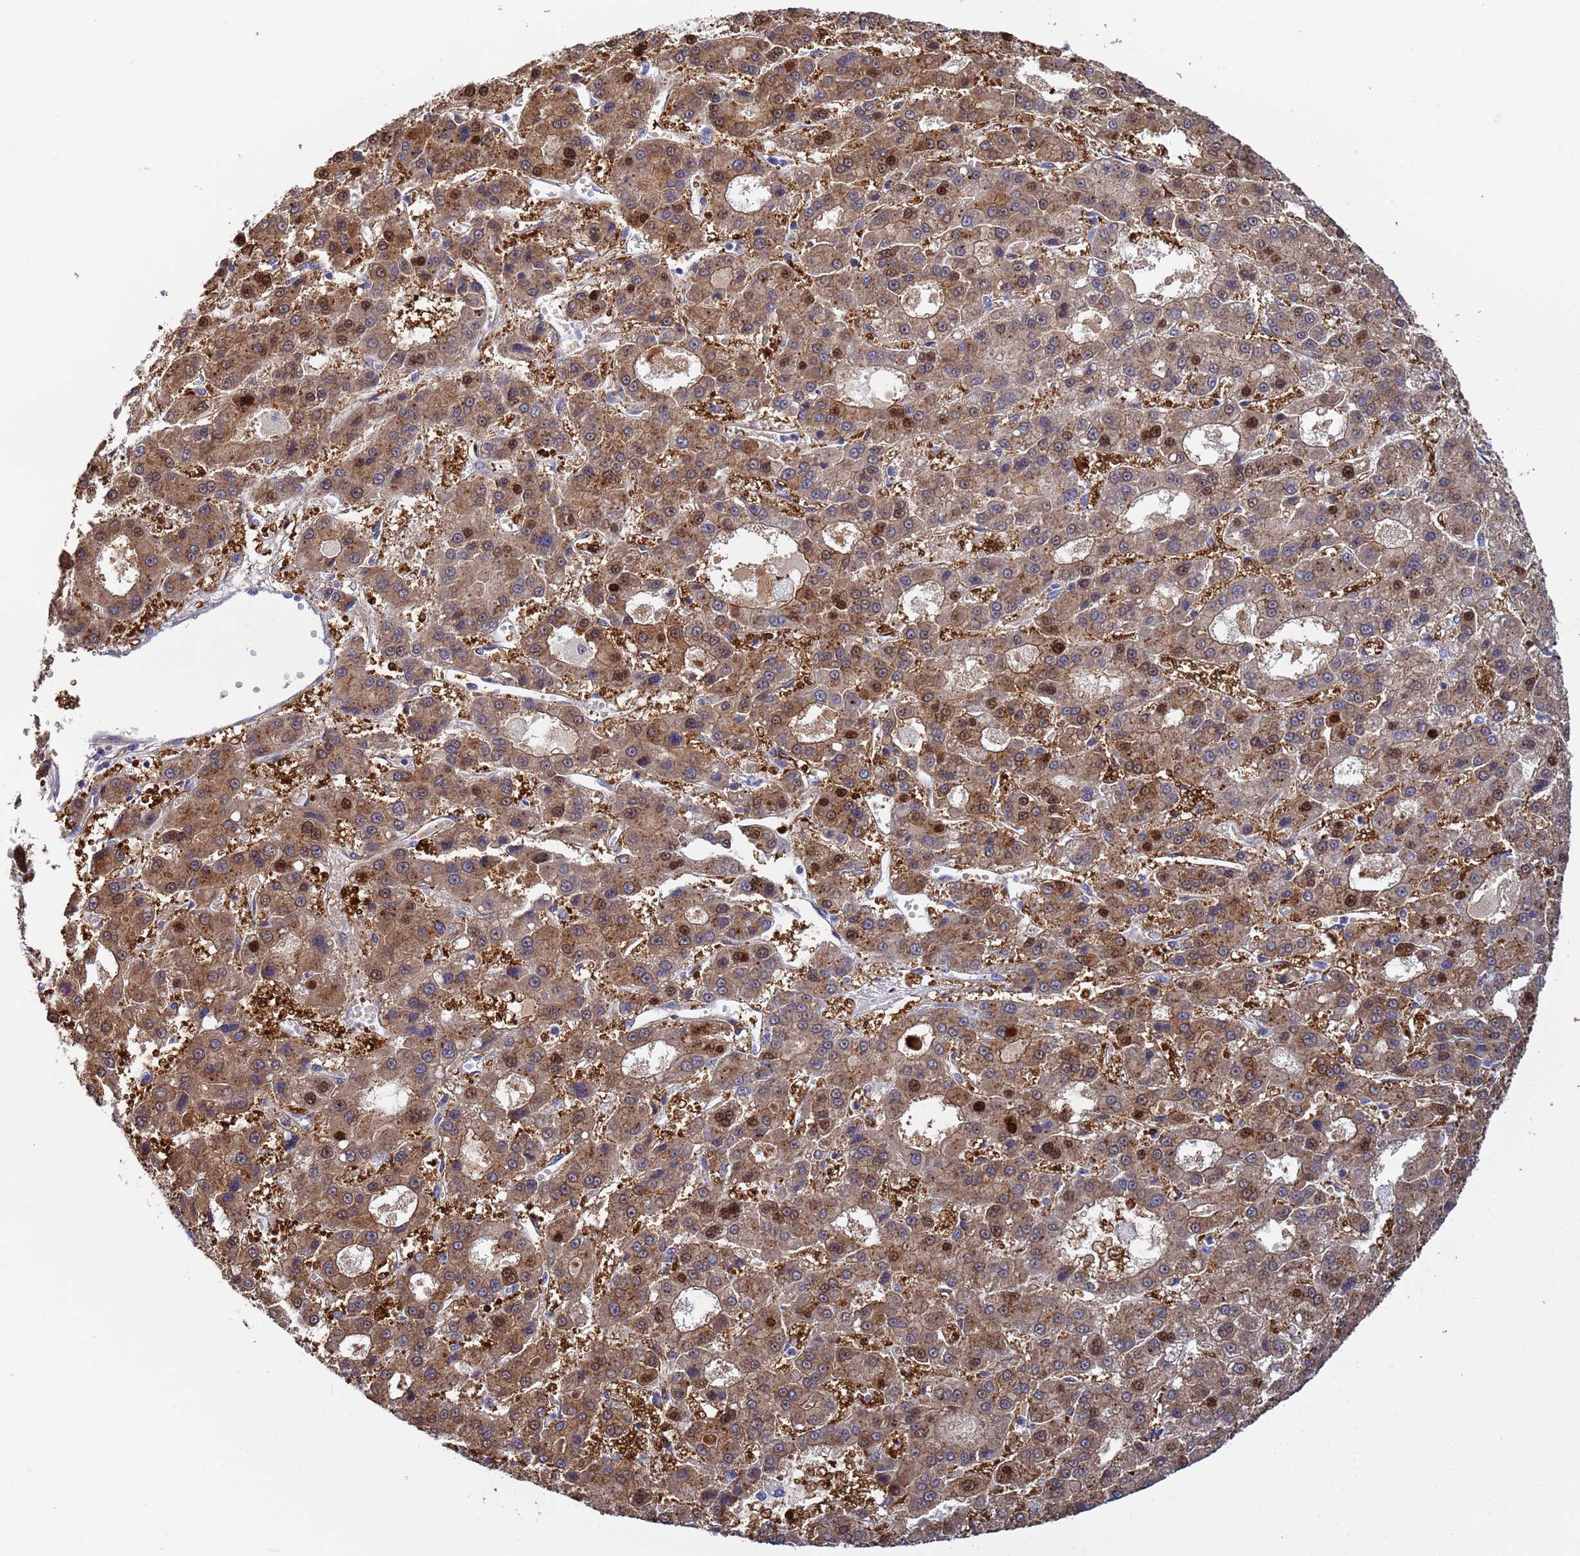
{"staining": {"intensity": "moderate", "quantity": ">75%", "location": "cytoplasmic/membranous,nuclear"}, "tissue": "liver cancer", "cell_type": "Tumor cells", "image_type": "cancer", "snomed": [{"axis": "morphology", "description": "Carcinoma, Hepatocellular, NOS"}, {"axis": "topography", "description": "Liver"}], "caption": "Liver cancer (hepatocellular carcinoma) stained with a brown dye reveals moderate cytoplasmic/membranous and nuclear positive positivity in about >75% of tumor cells.", "gene": "PPP6R1", "patient": {"sex": "male", "age": 70}}